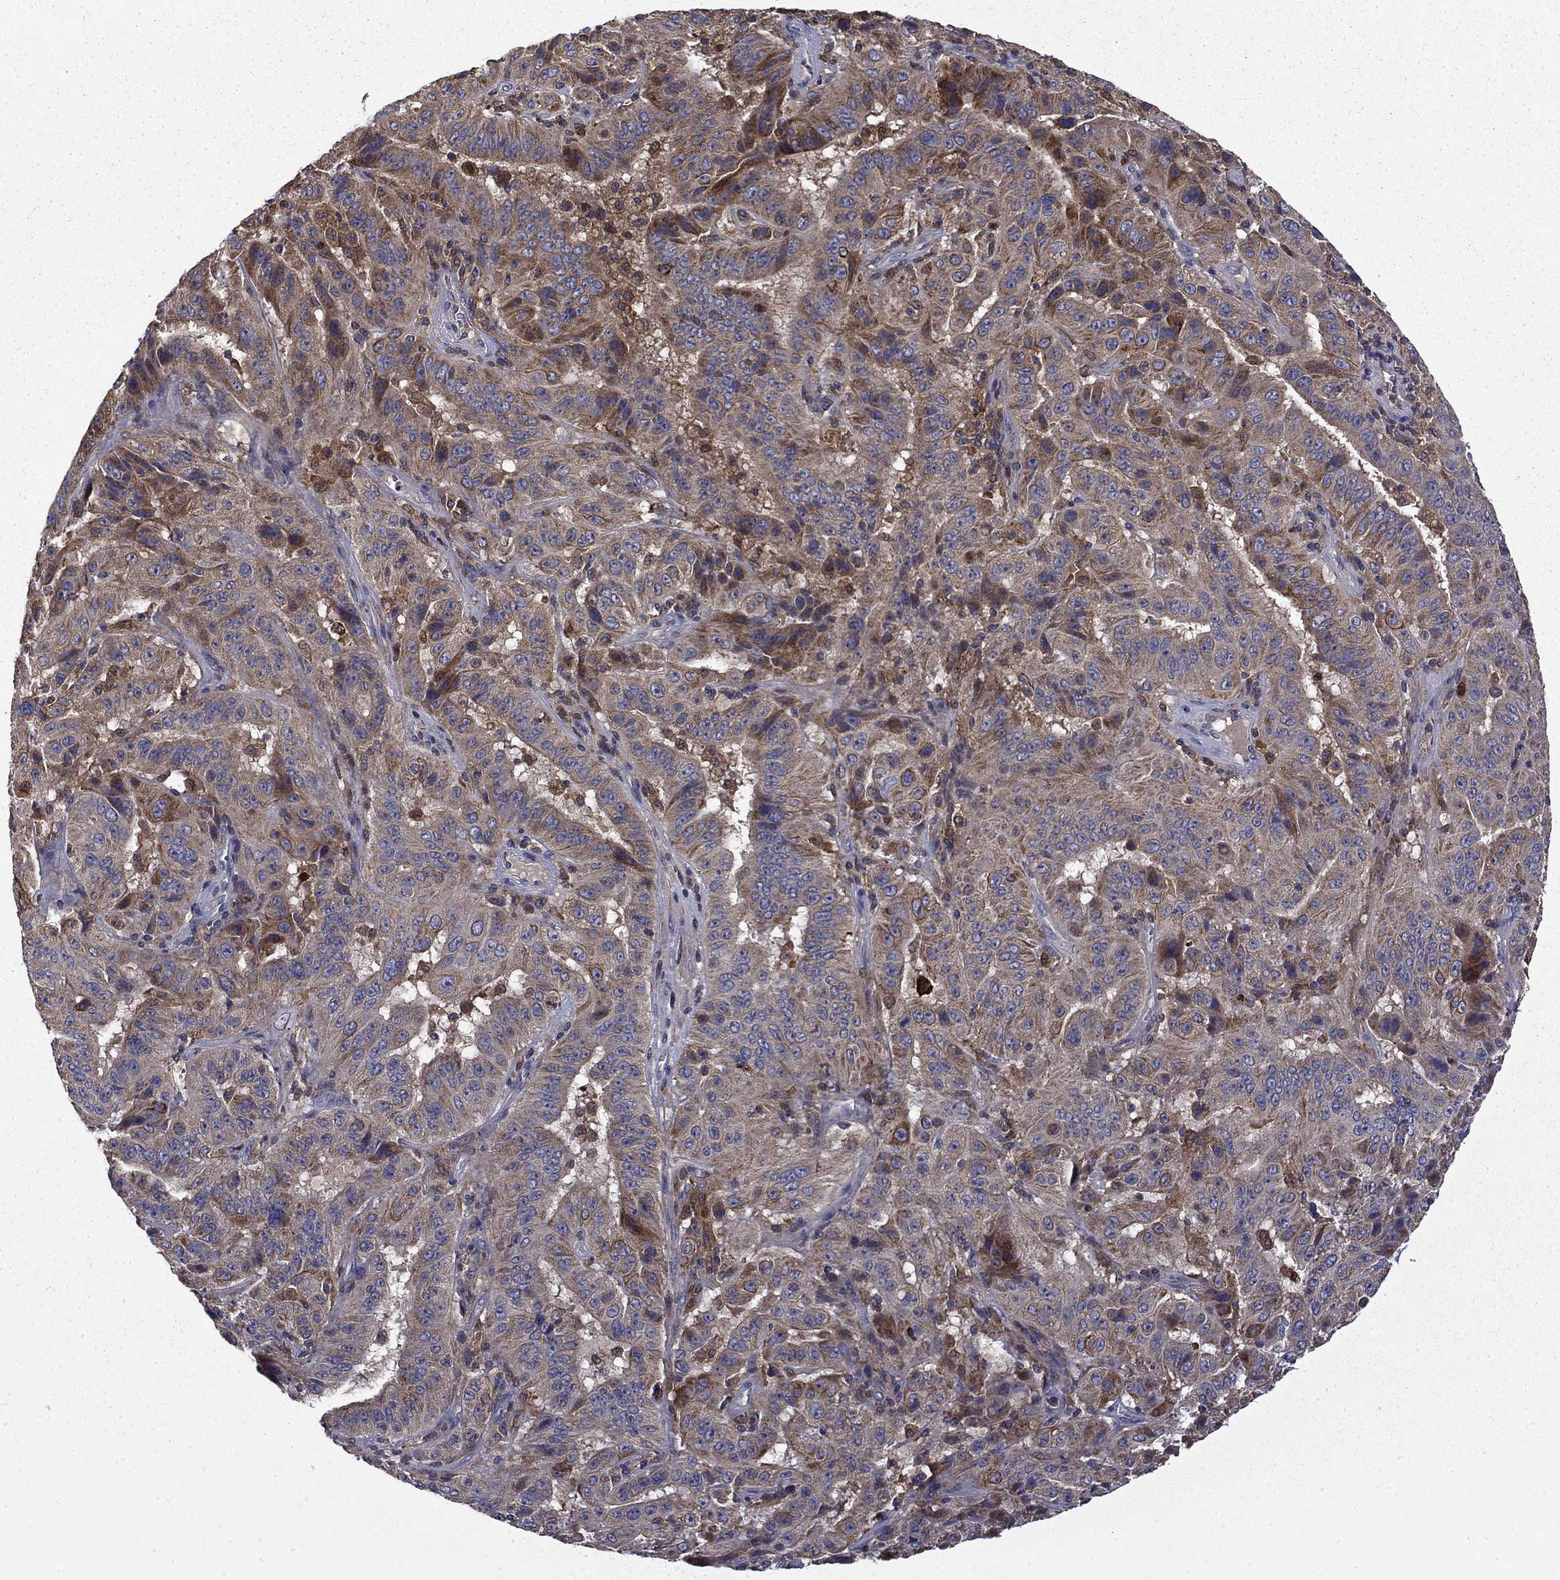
{"staining": {"intensity": "moderate", "quantity": "<25%", "location": "cytoplasmic/membranous"}, "tissue": "pancreatic cancer", "cell_type": "Tumor cells", "image_type": "cancer", "snomed": [{"axis": "morphology", "description": "Adenocarcinoma, NOS"}, {"axis": "topography", "description": "Pancreas"}], "caption": "An immunohistochemistry (IHC) photomicrograph of neoplastic tissue is shown. Protein staining in brown labels moderate cytoplasmic/membranous positivity in pancreatic adenocarcinoma within tumor cells. (IHC, brightfield microscopy, high magnification).", "gene": "CEACAM7", "patient": {"sex": "male", "age": 63}}